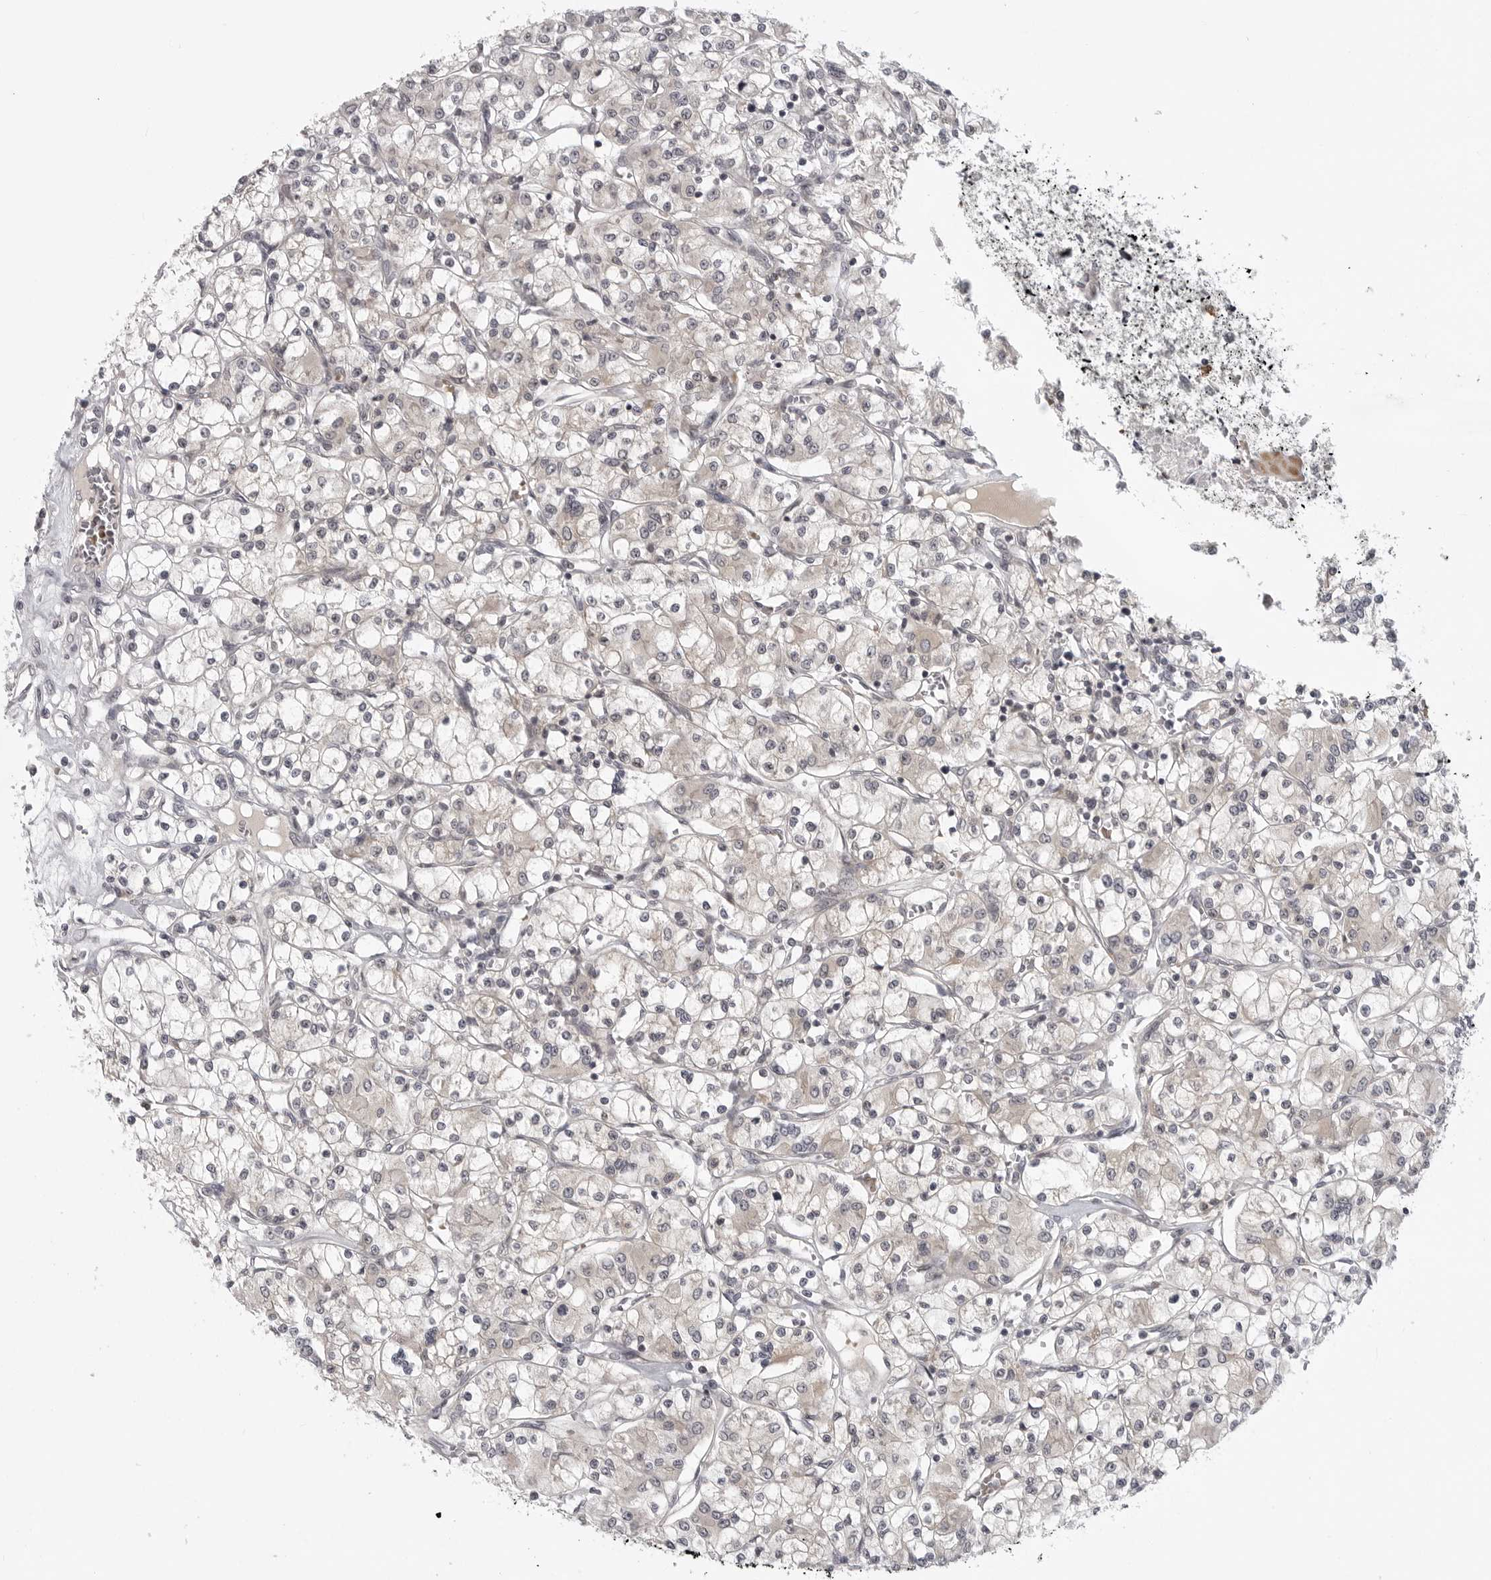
{"staining": {"intensity": "negative", "quantity": "none", "location": "none"}, "tissue": "renal cancer", "cell_type": "Tumor cells", "image_type": "cancer", "snomed": [{"axis": "morphology", "description": "Adenocarcinoma, NOS"}, {"axis": "topography", "description": "Kidney"}], "caption": "This is a photomicrograph of immunohistochemistry (IHC) staining of renal cancer (adenocarcinoma), which shows no positivity in tumor cells. (DAB immunohistochemistry (IHC) visualized using brightfield microscopy, high magnification).", "gene": "CD300LD", "patient": {"sex": "female", "age": 59}}